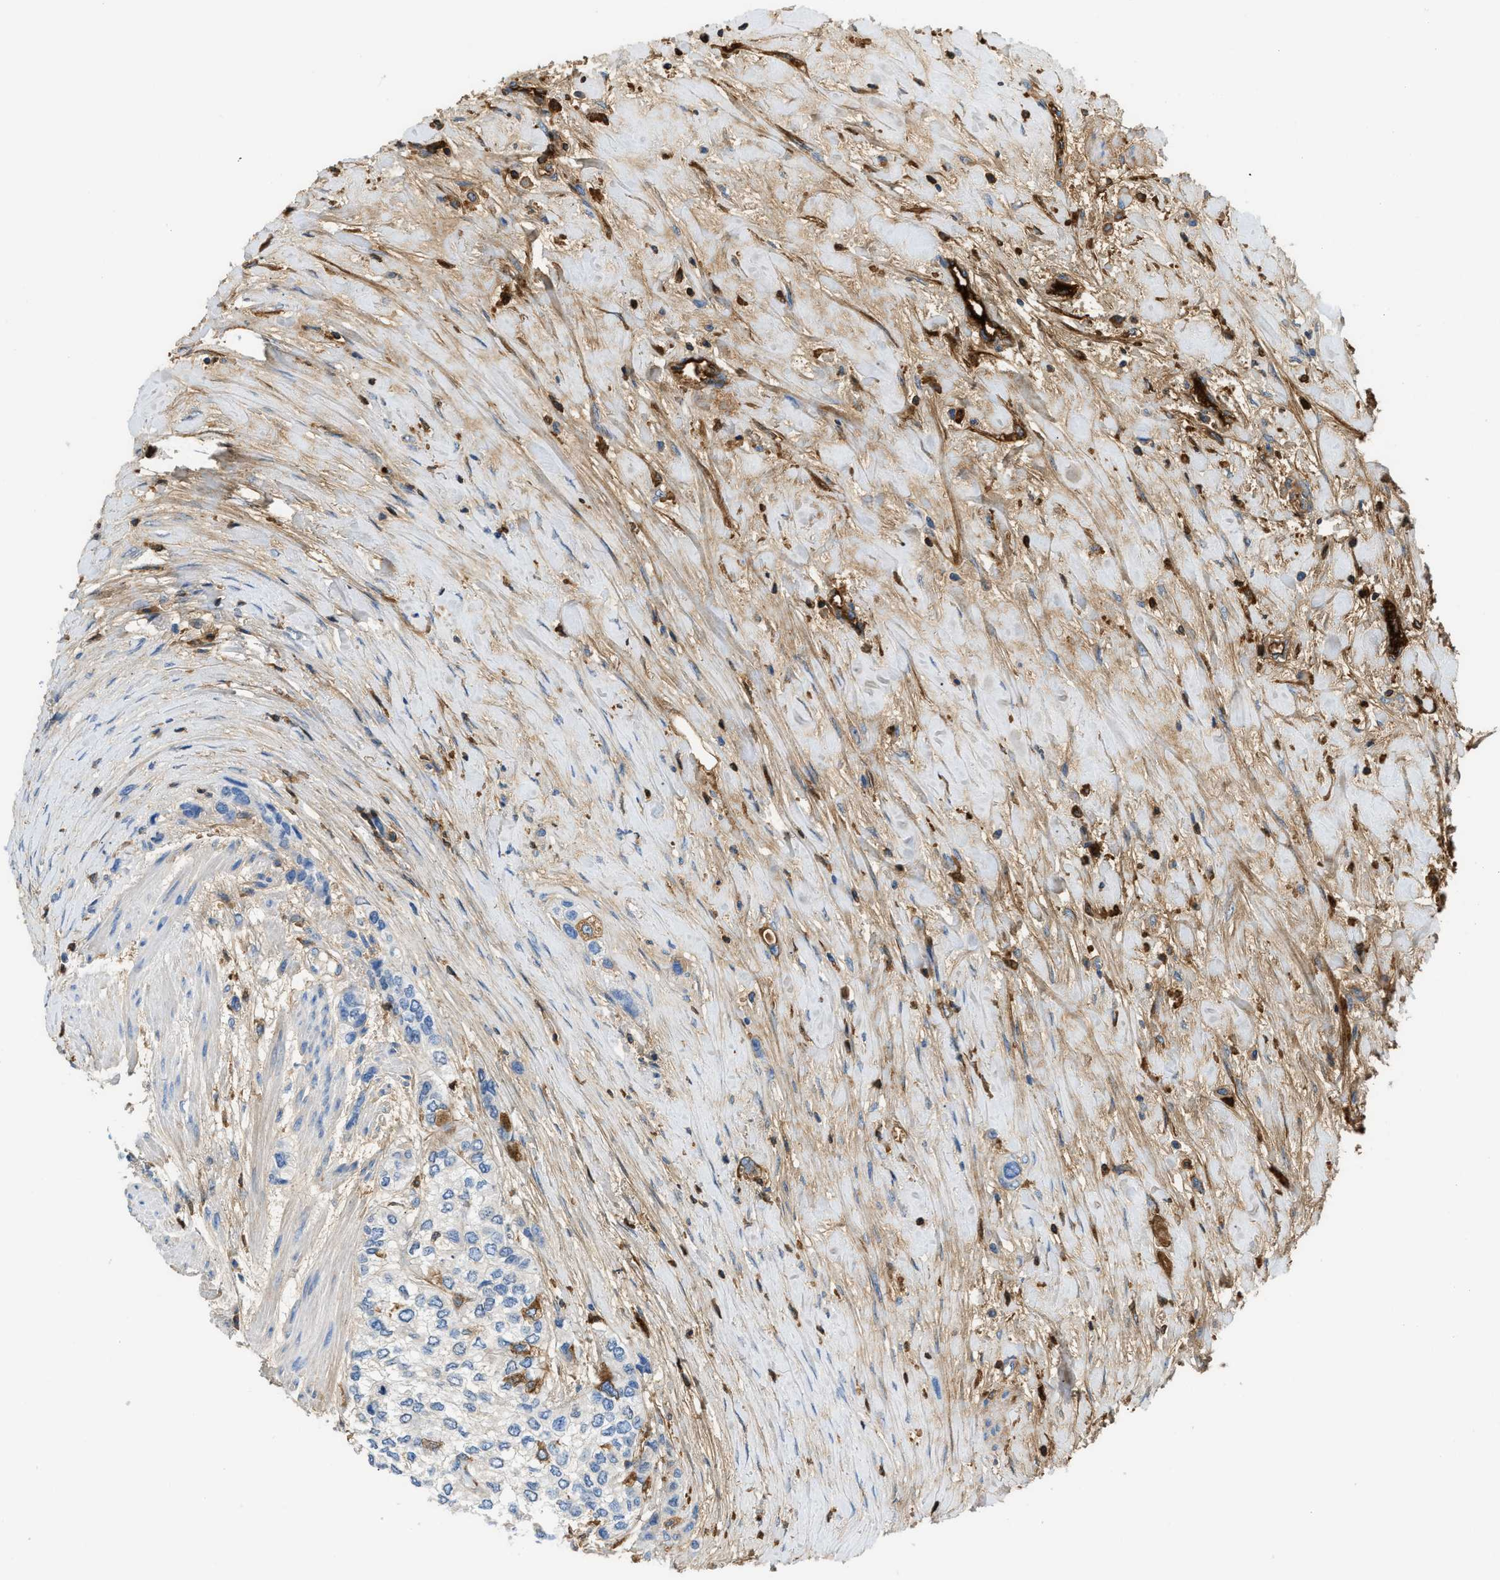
{"staining": {"intensity": "negative", "quantity": "none", "location": "none"}, "tissue": "urothelial cancer", "cell_type": "Tumor cells", "image_type": "cancer", "snomed": [{"axis": "morphology", "description": "Urothelial carcinoma, High grade"}, {"axis": "topography", "description": "Urinary bladder"}], "caption": "An IHC photomicrograph of urothelial cancer is shown. There is no staining in tumor cells of urothelial cancer. The staining was performed using DAB (3,3'-diaminobenzidine) to visualize the protein expression in brown, while the nuclei were stained in blue with hematoxylin (Magnification: 20x).", "gene": "CFI", "patient": {"sex": "female", "age": 56}}